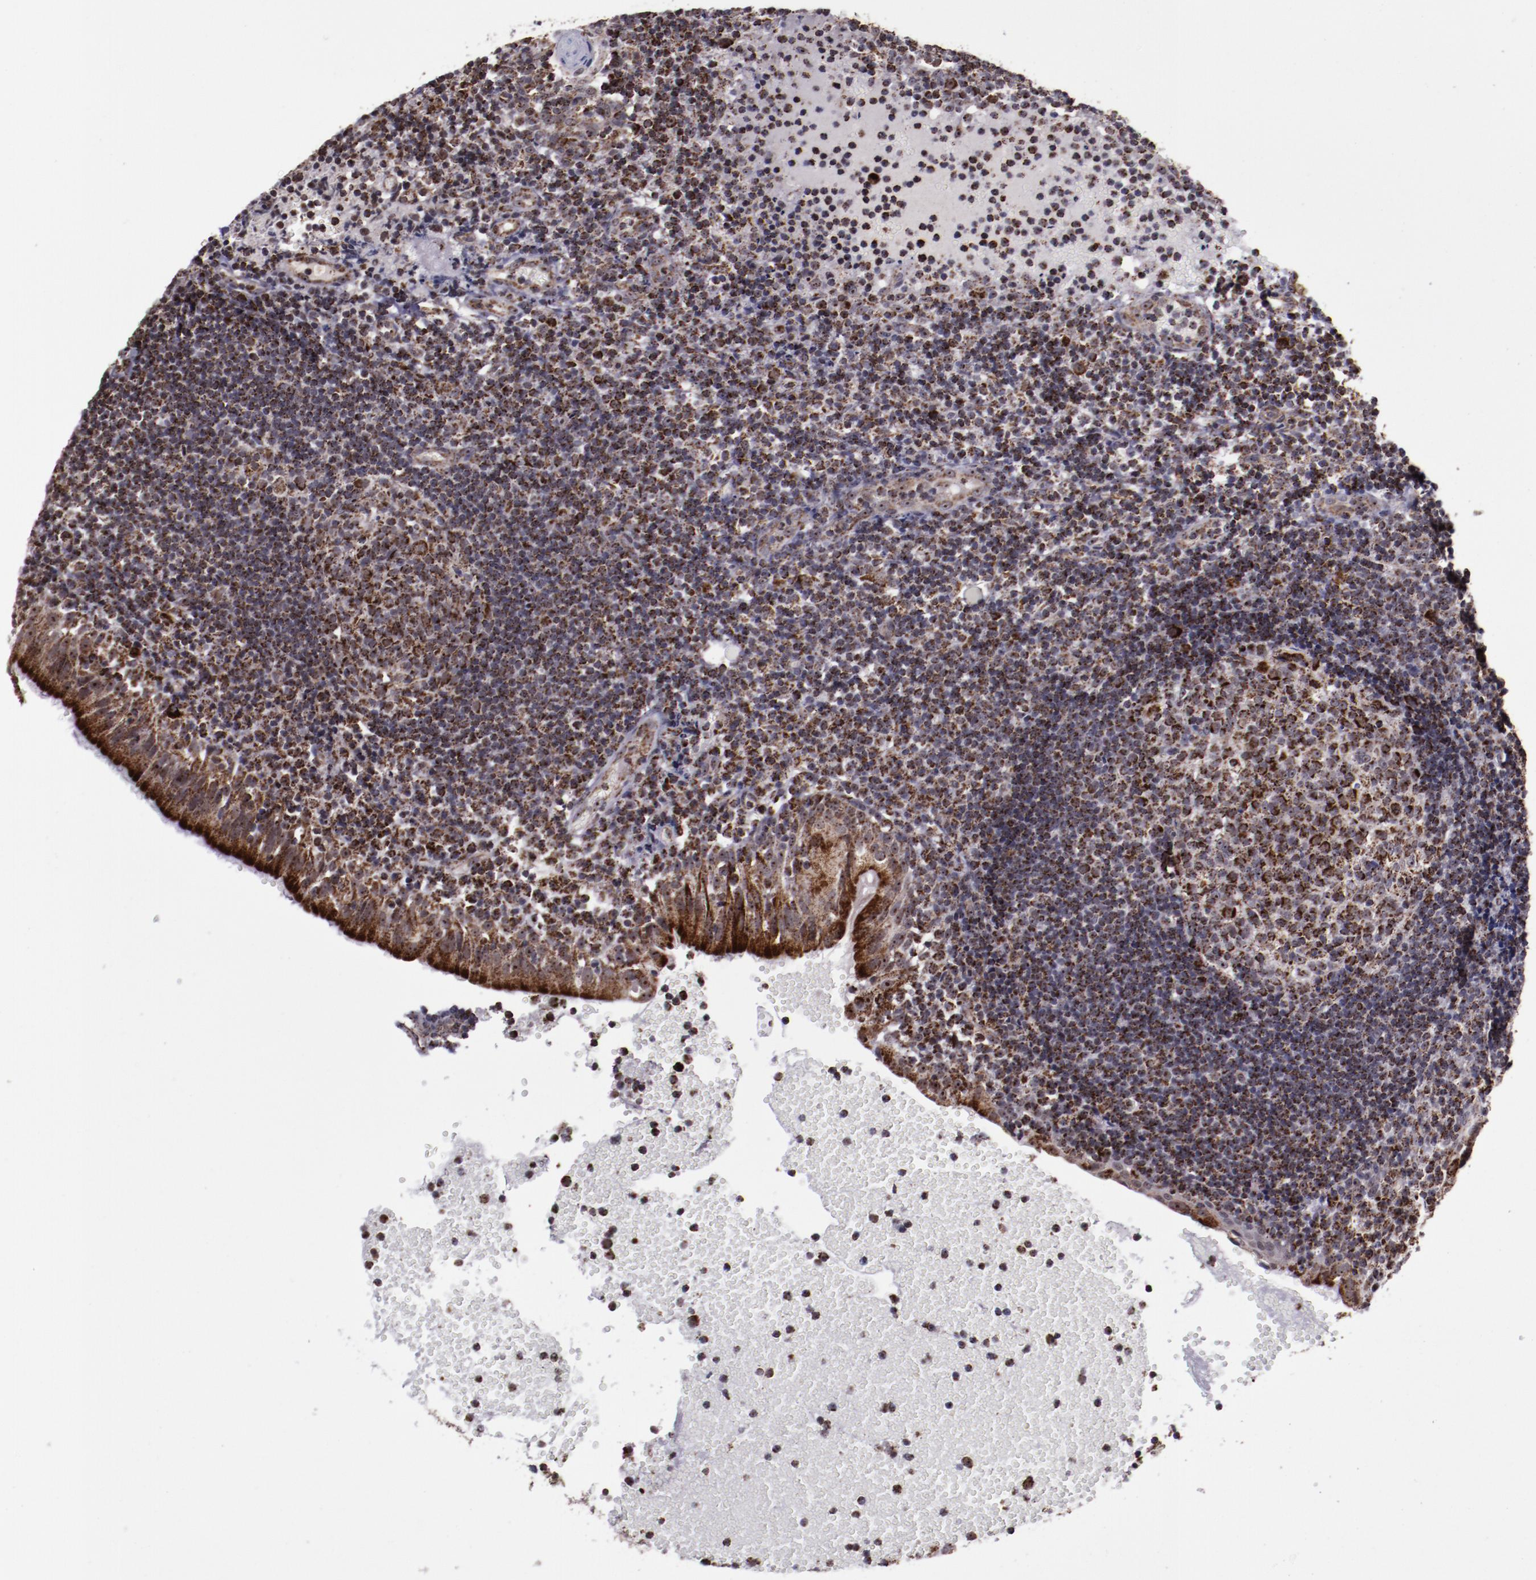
{"staining": {"intensity": "strong", "quantity": ">75%", "location": "cytoplasmic/membranous"}, "tissue": "tonsil", "cell_type": "Germinal center cells", "image_type": "normal", "snomed": [{"axis": "morphology", "description": "Normal tissue, NOS"}, {"axis": "topography", "description": "Tonsil"}], "caption": "Germinal center cells exhibit high levels of strong cytoplasmic/membranous expression in approximately >75% of cells in unremarkable human tonsil. The staining was performed using DAB to visualize the protein expression in brown, while the nuclei were stained in blue with hematoxylin (Magnification: 20x).", "gene": "LONP1", "patient": {"sex": "female", "age": 40}}